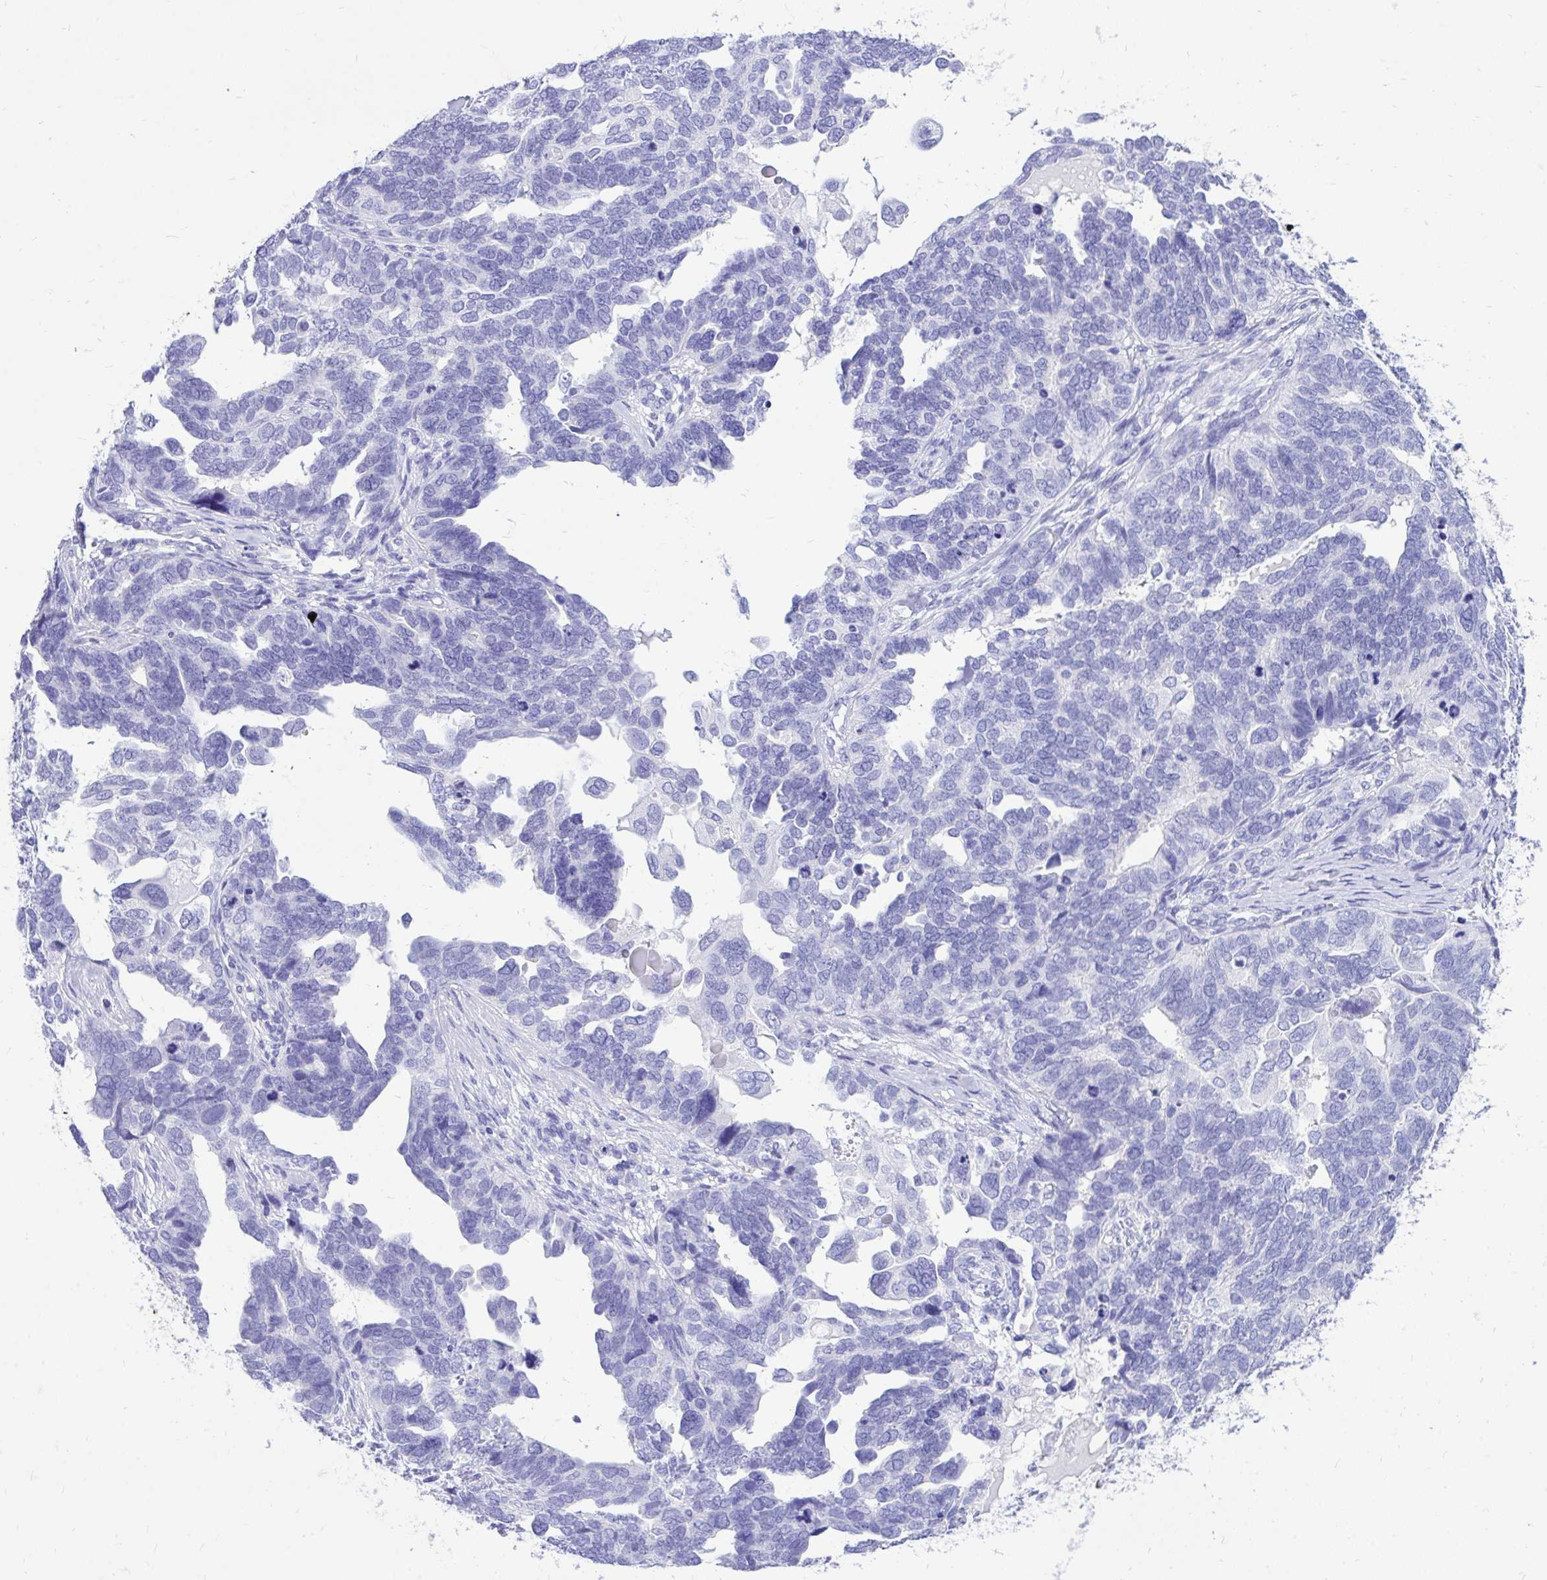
{"staining": {"intensity": "negative", "quantity": "none", "location": "none"}, "tissue": "ovarian cancer", "cell_type": "Tumor cells", "image_type": "cancer", "snomed": [{"axis": "morphology", "description": "Cystadenocarcinoma, serous, NOS"}, {"axis": "topography", "description": "Ovary"}], "caption": "The micrograph reveals no significant staining in tumor cells of serous cystadenocarcinoma (ovarian). Brightfield microscopy of immunohistochemistry stained with DAB (3,3'-diaminobenzidine) (brown) and hematoxylin (blue), captured at high magnification.", "gene": "MON1A", "patient": {"sex": "female", "age": 51}}